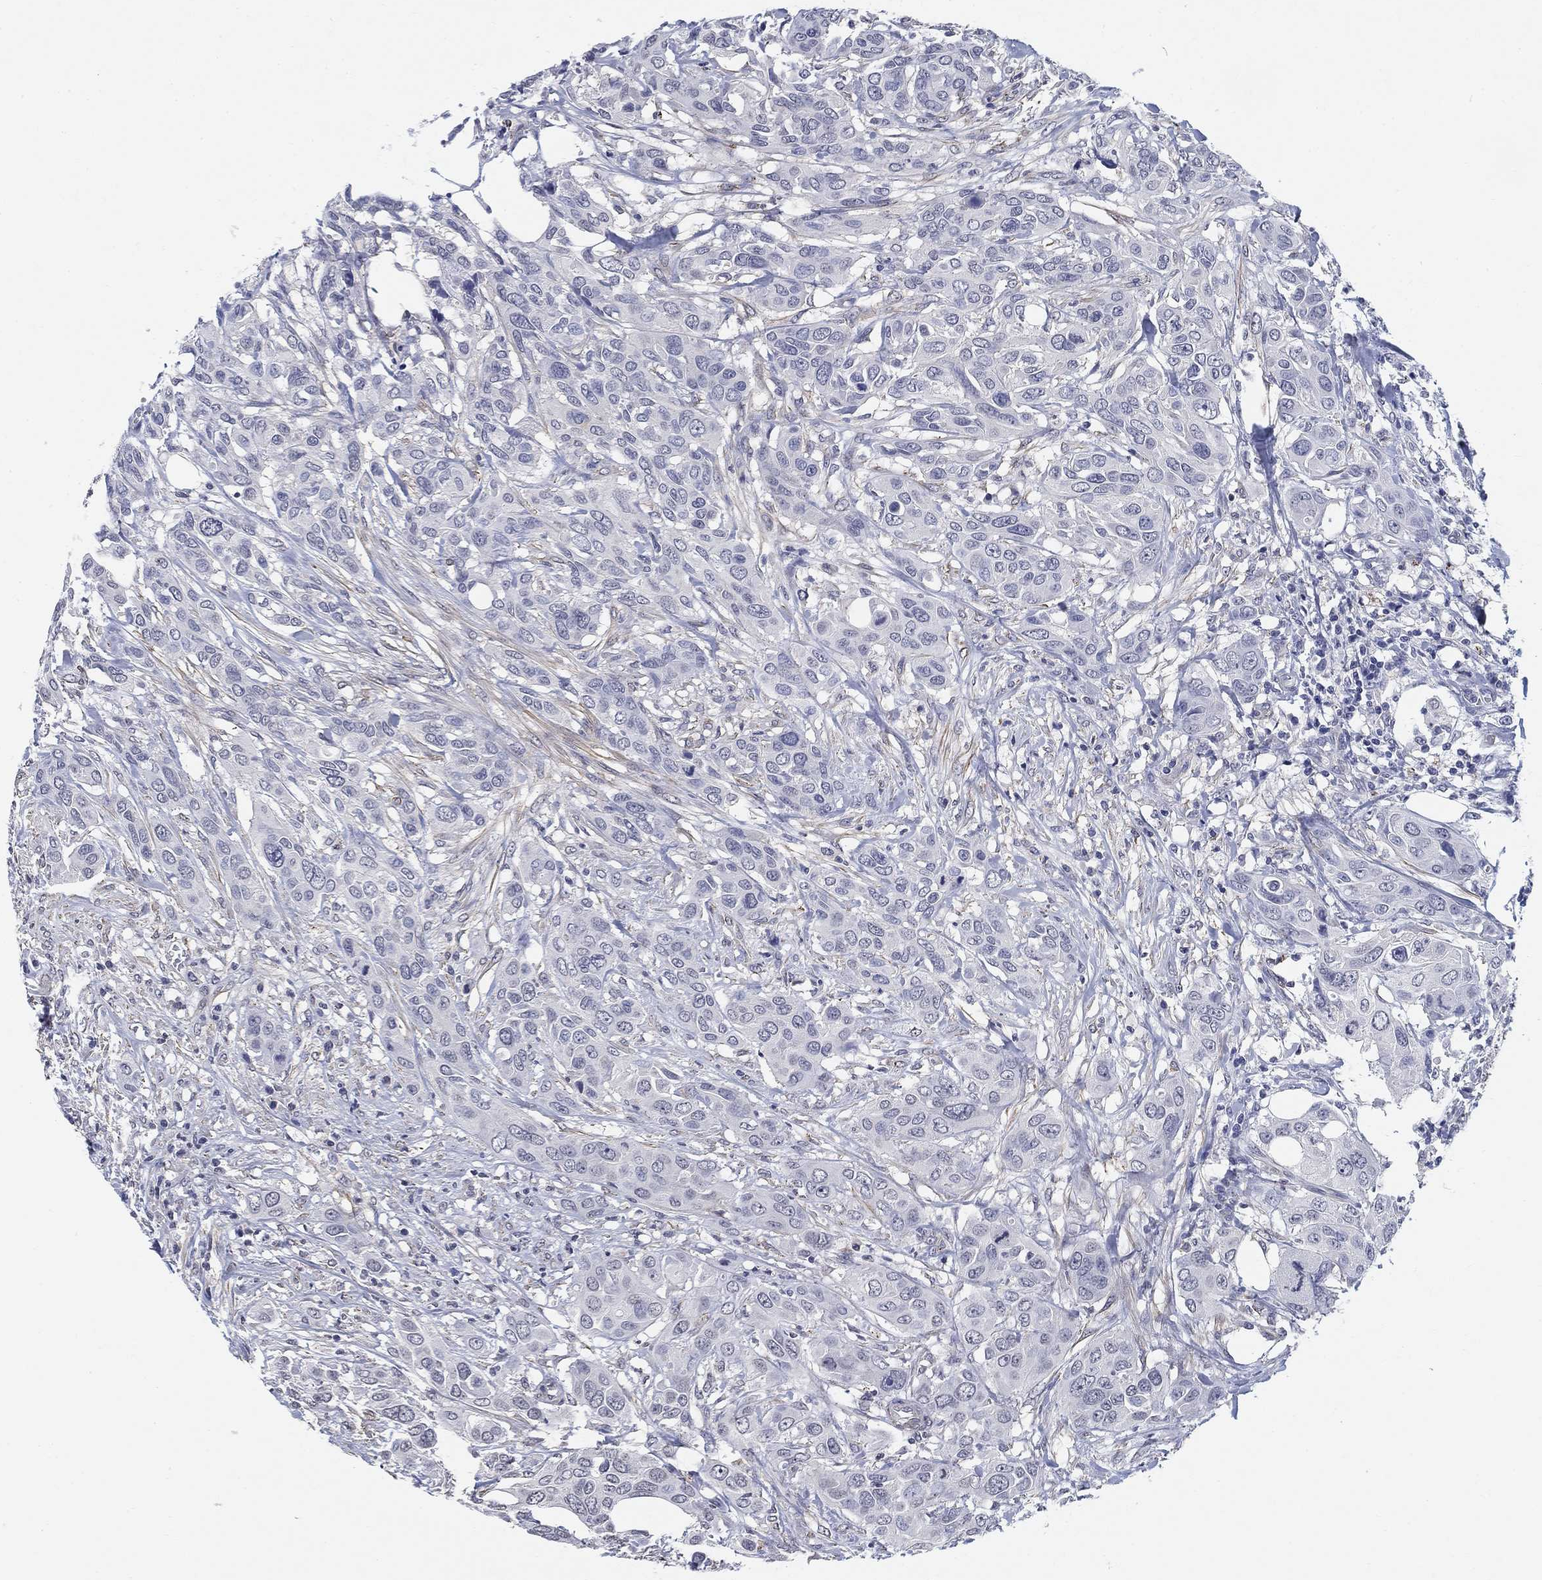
{"staining": {"intensity": "negative", "quantity": "none", "location": "none"}, "tissue": "urothelial cancer", "cell_type": "Tumor cells", "image_type": "cancer", "snomed": [{"axis": "morphology", "description": "Urothelial carcinoma, NOS"}, {"axis": "morphology", "description": "Urothelial carcinoma, High grade"}, {"axis": "topography", "description": "Urinary bladder"}], "caption": "DAB (3,3'-diaminobenzidine) immunohistochemical staining of transitional cell carcinoma demonstrates no significant positivity in tumor cells.", "gene": "OTUB2", "patient": {"sex": "male", "age": 63}}